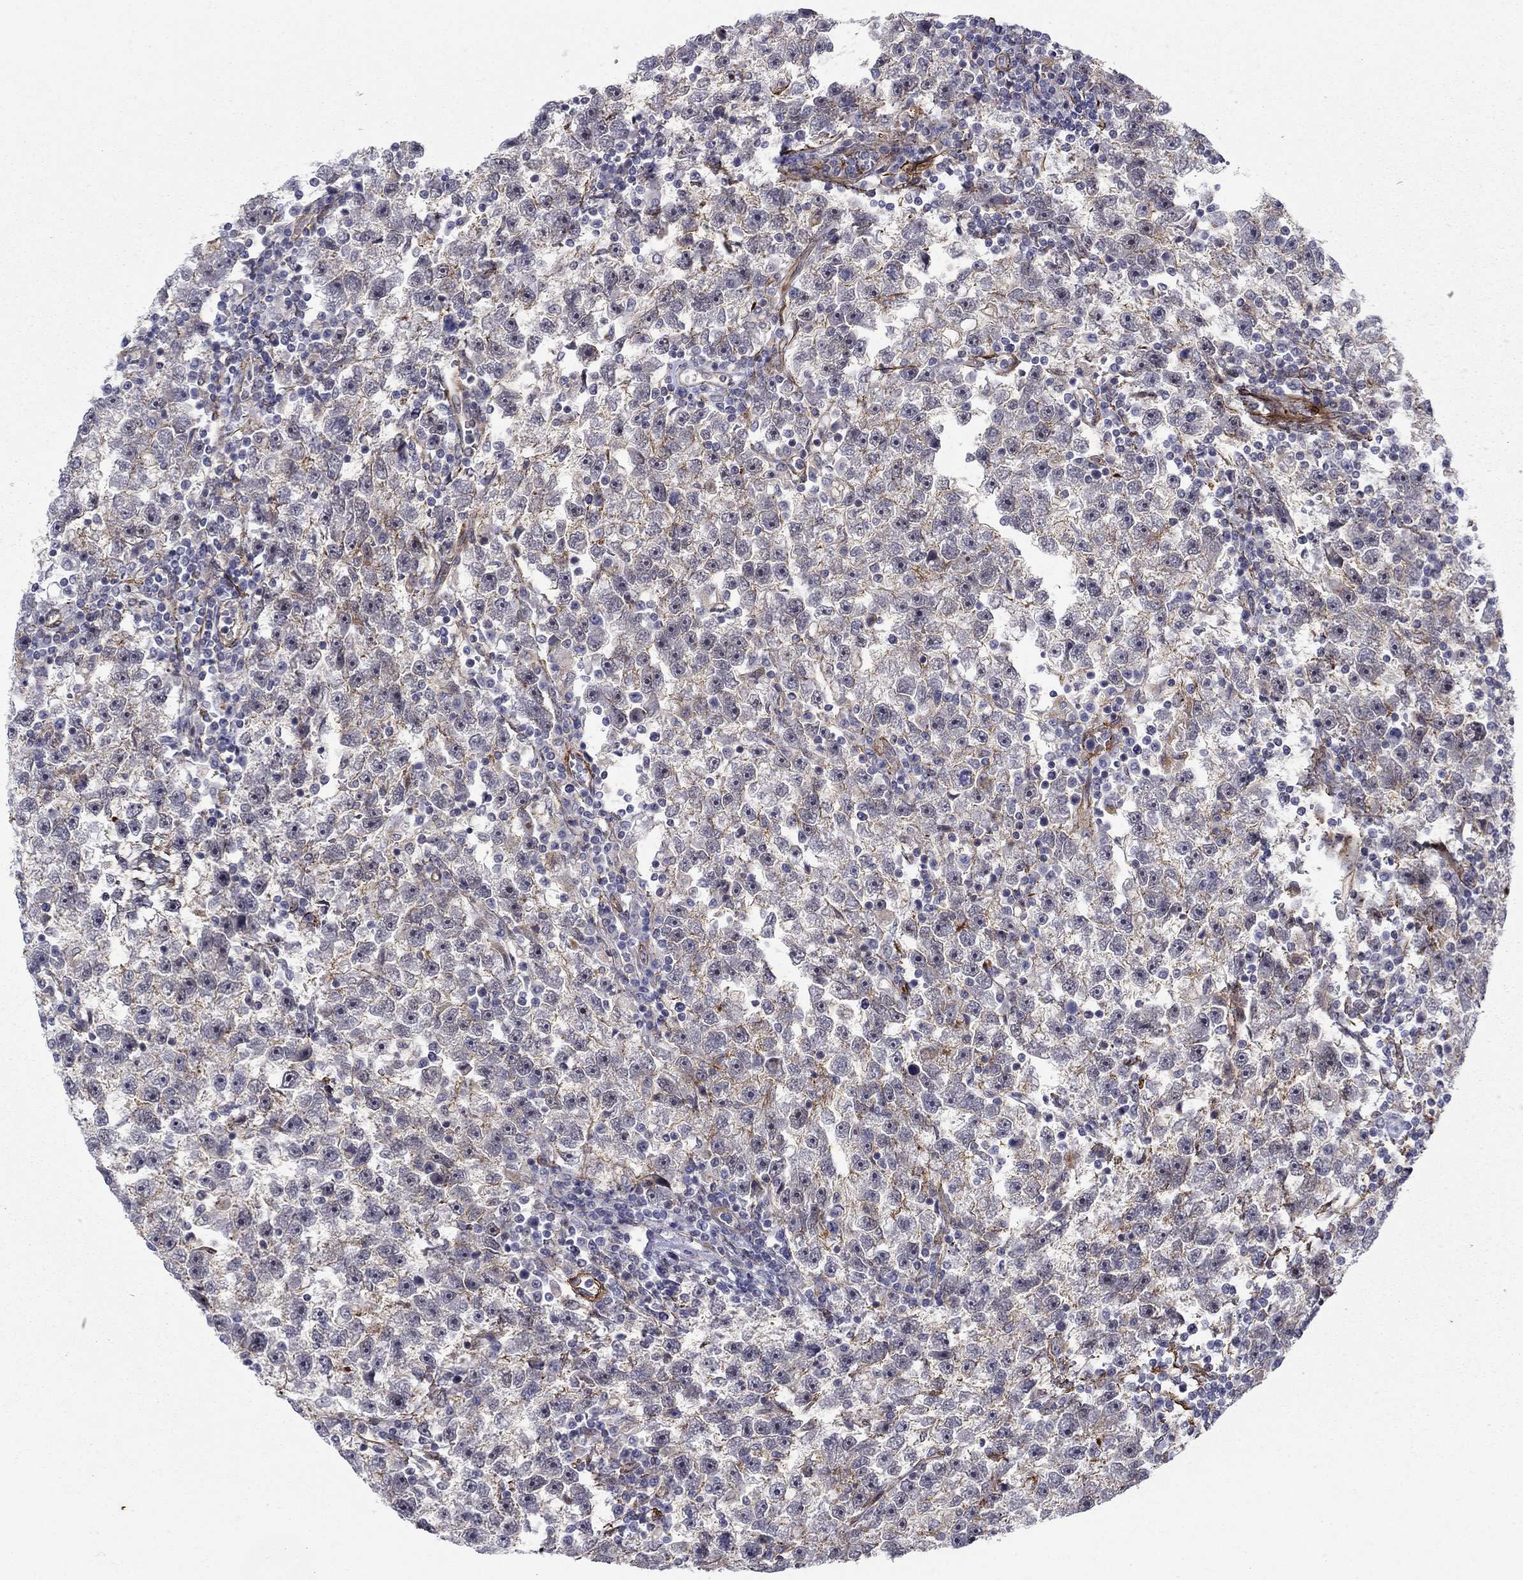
{"staining": {"intensity": "moderate", "quantity": "<25%", "location": "cytoplasmic/membranous"}, "tissue": "testis cancer", "cell_type": "Tumor cells", "image_type": "cancer", "snomed": [{"axis": "morphology", "description": "Seminoma, NOS"}, {"axis": "topography", "description": "Testis"}], "caption": "Seminoma (testis) stained for a protein reveals moderate cytoplasmic/membranous positivity in tumor cells.", "gene": "KRBA1", "patient": {"sex": "male", "age": 47}}